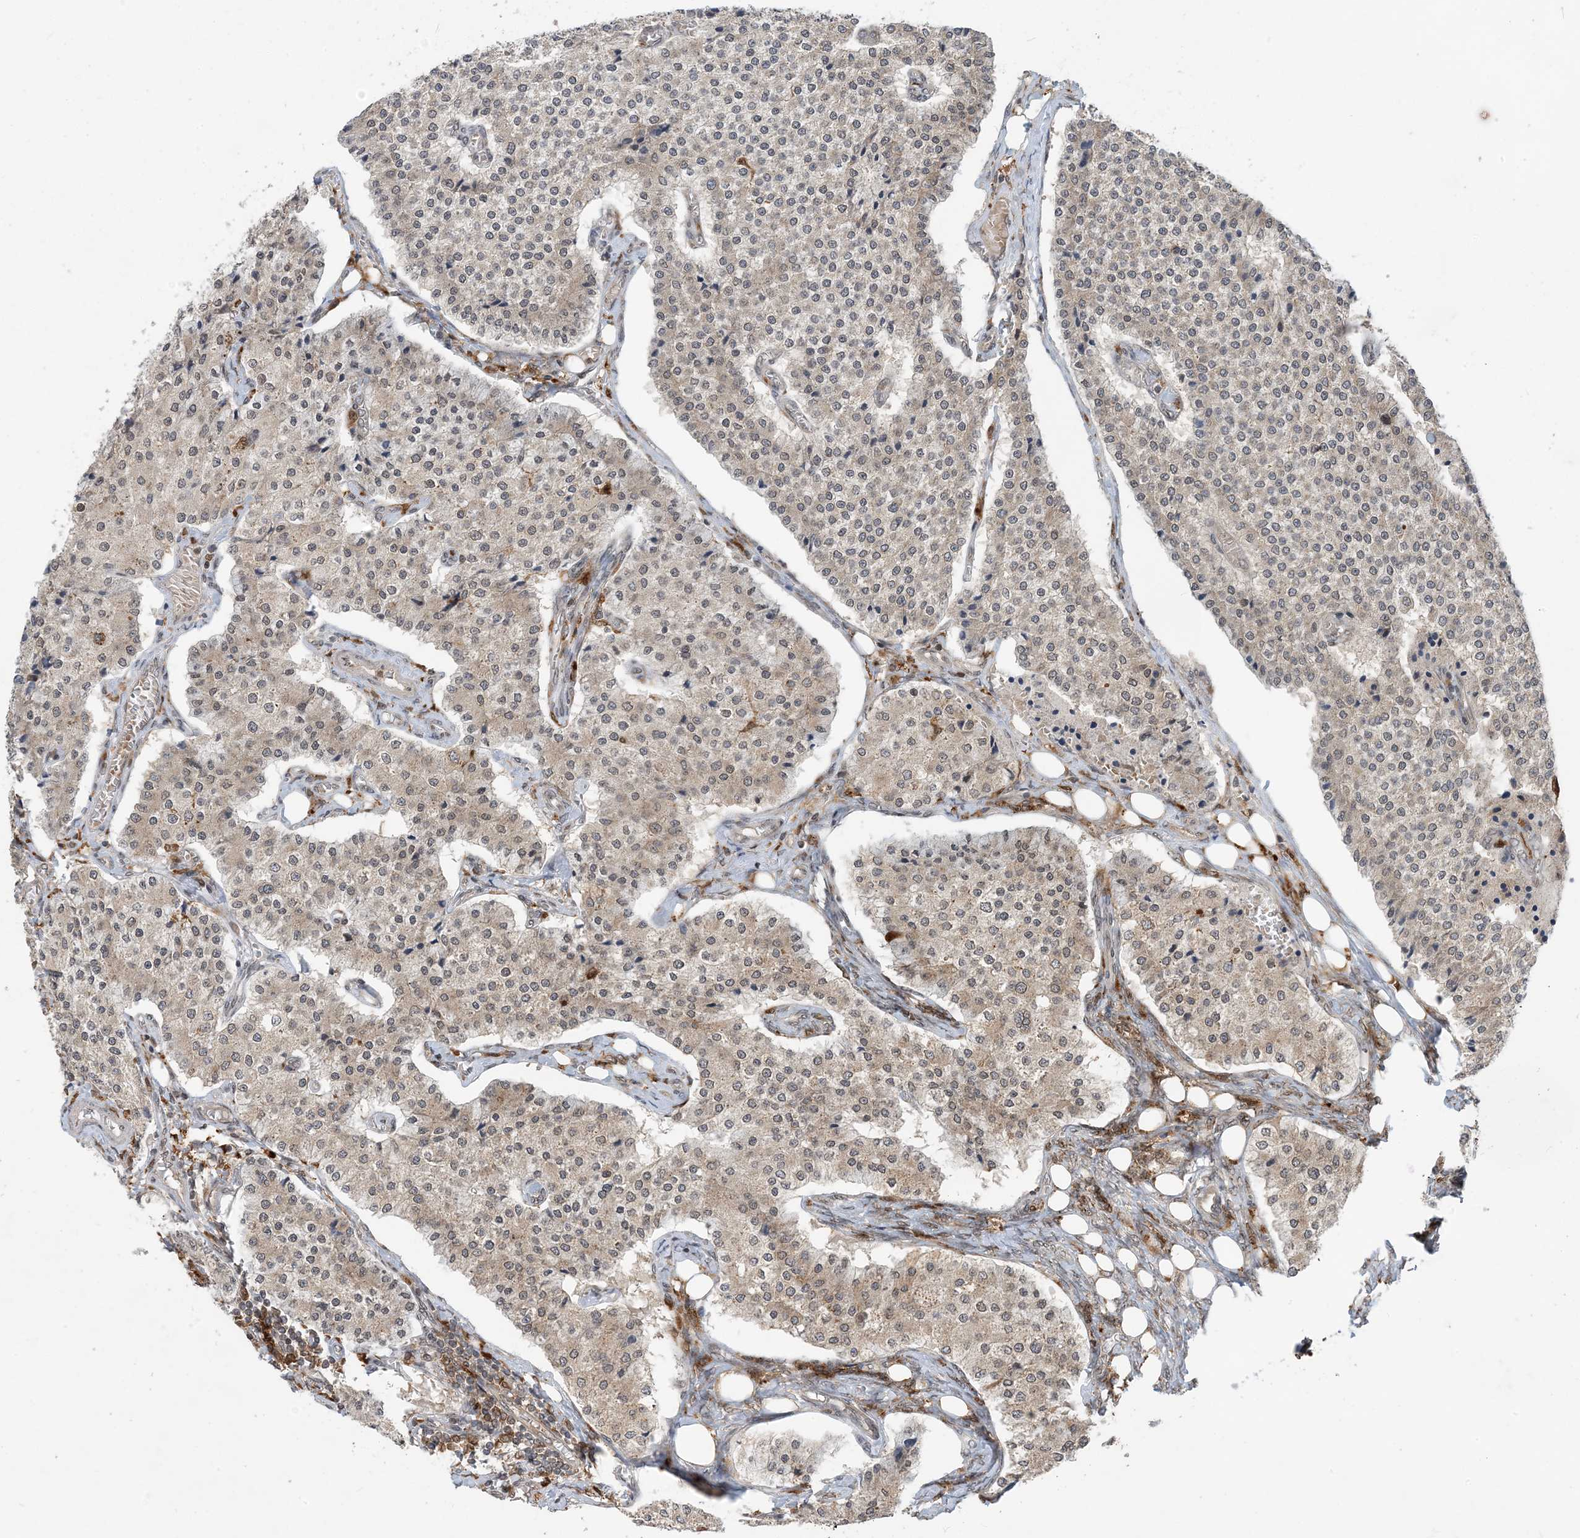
{"staining": {"intensity": "weak", "quantity": "25%-75%", "location": "cytoplasmic/membranous"}, "tissue": "carcinoid", "cell_type": "Tumor cells", "image_type": "cancer", "snomed": [{"axis": "morphology", "description": "Carcinoid, malignant, NOS"}, {"axis": "topography", "description": "Colon"}], "caption": "Immunohistochemical staining of human carcinoid (malignant) demonstrates weak cytoplasmic/membranous protein expression in approximately 25%-75% of tumor cells.", "gene": "NAGK", "patient": {"sex": "female", "age": 52}}